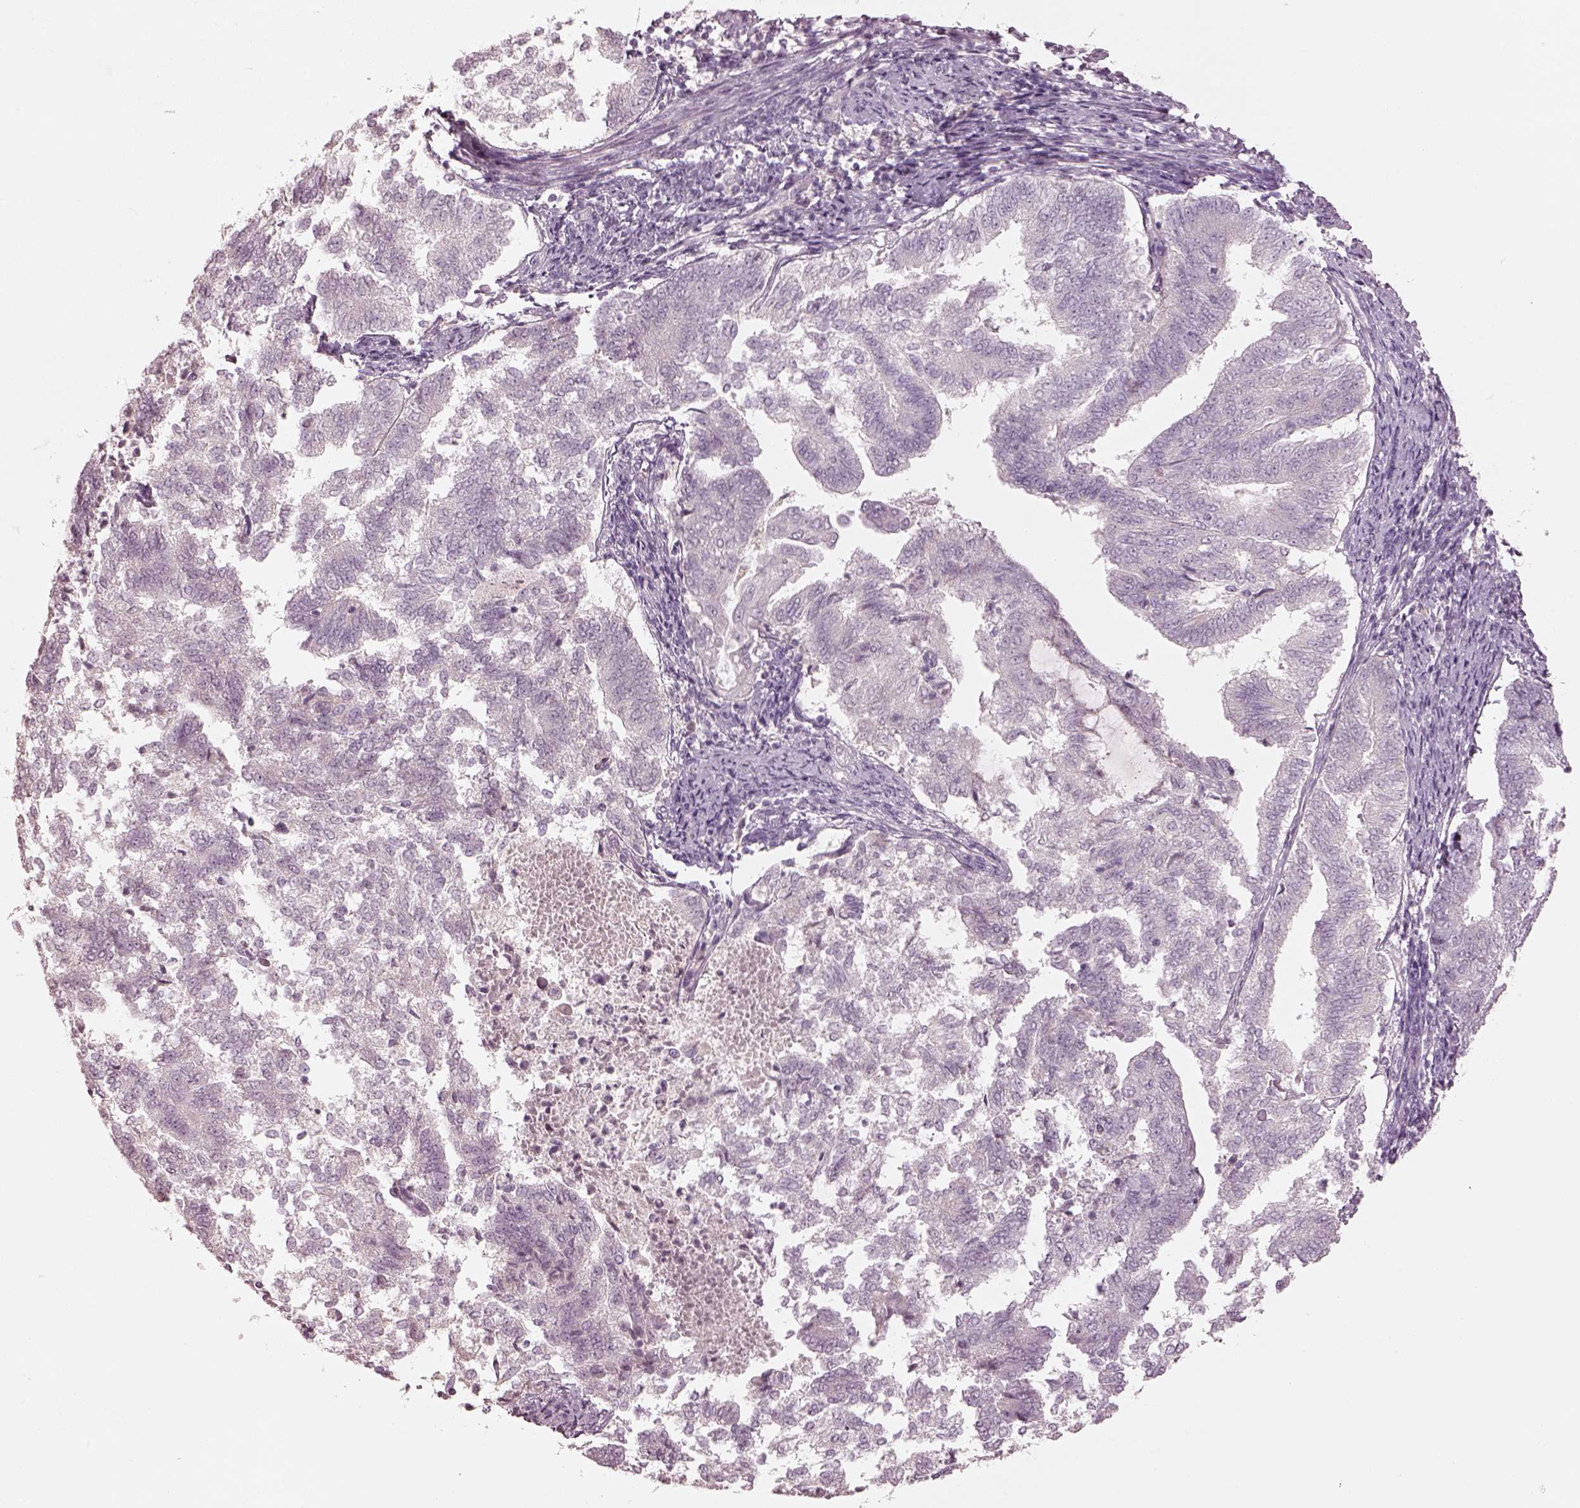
{"staining": {"intensity": "negative", "quantity": "none", "location": "none"}, "tissue": "endometrial cancer", "cell_type": "Tumor cells", "image_type": "cancer", "snomed": [{"axis": "morphology", "description": "Adenocarcinoma, NOS"}, {"axis": "topography", "description": "Endometrium"}], "caption": "Tumor cells show no significant positivity in endometrial cancer (adenocarcinoma).", "gene": "SPATA6L", "patient": {"sex": "female", "age": 65}}